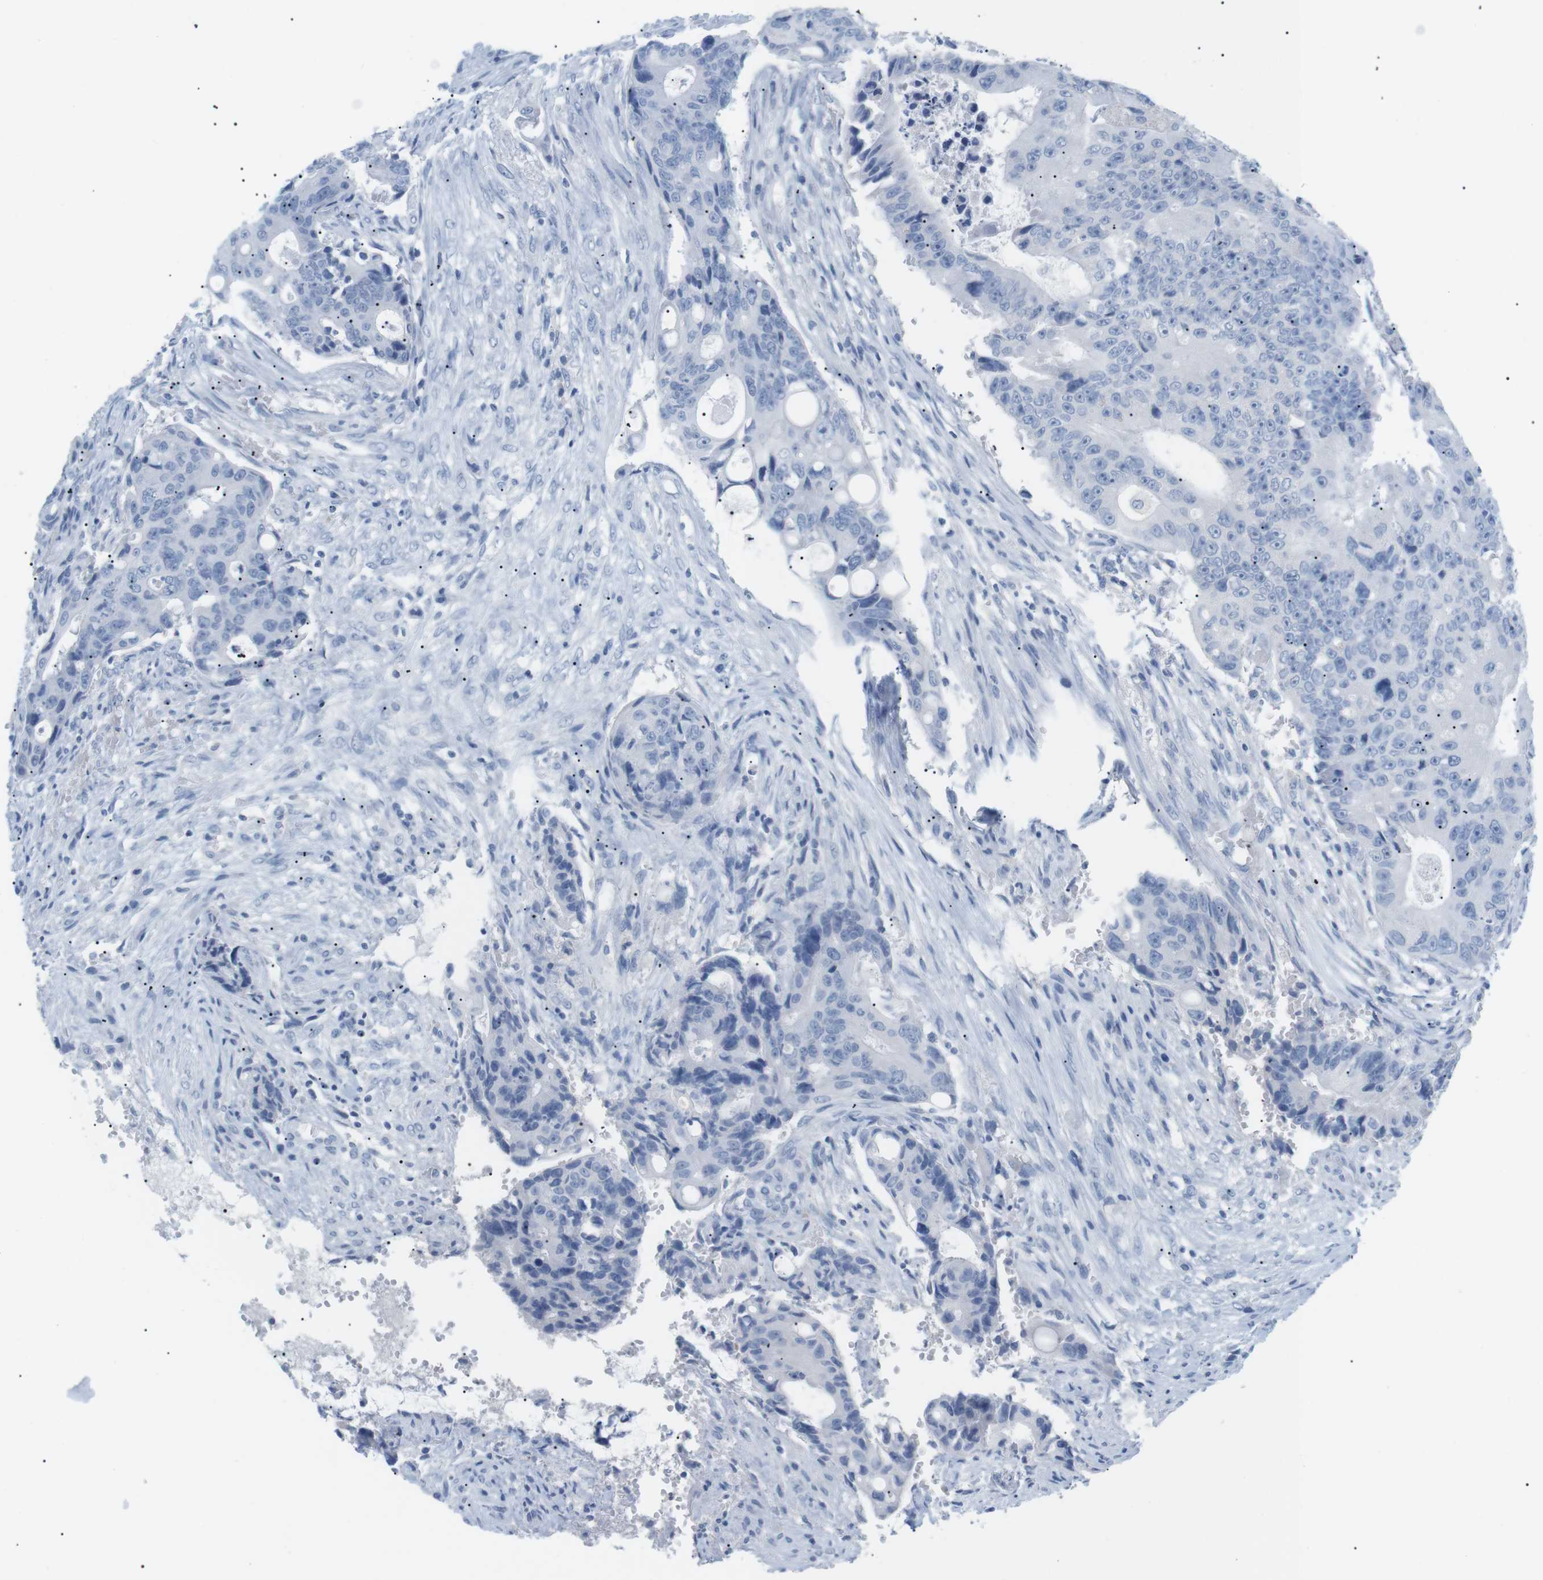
{"staining": {"intensity": "negative", "quantity": "none", "location": "none"}, "tissue": "colorectal cancer", "cell_type": "Tumor cells", "image_type": "cancer", "snomed": [{"axis": "morphology", "description": "Adenocarcinoma, NOS"}, {"axis": "topography", "description": "Colon"}], "caption": "DAB (3,3'-diaminobenzidine) immunohistochemical staining of adenocarcinoma (colorectal) displays no significant expression in tumor cells. (DAB (3,3'-diaminobenzidine) immunohistochemistry (IHC) with hematoxylin counter stain).", "gene": "HBG2", "patient": {"sex": "female", "age": 57}}